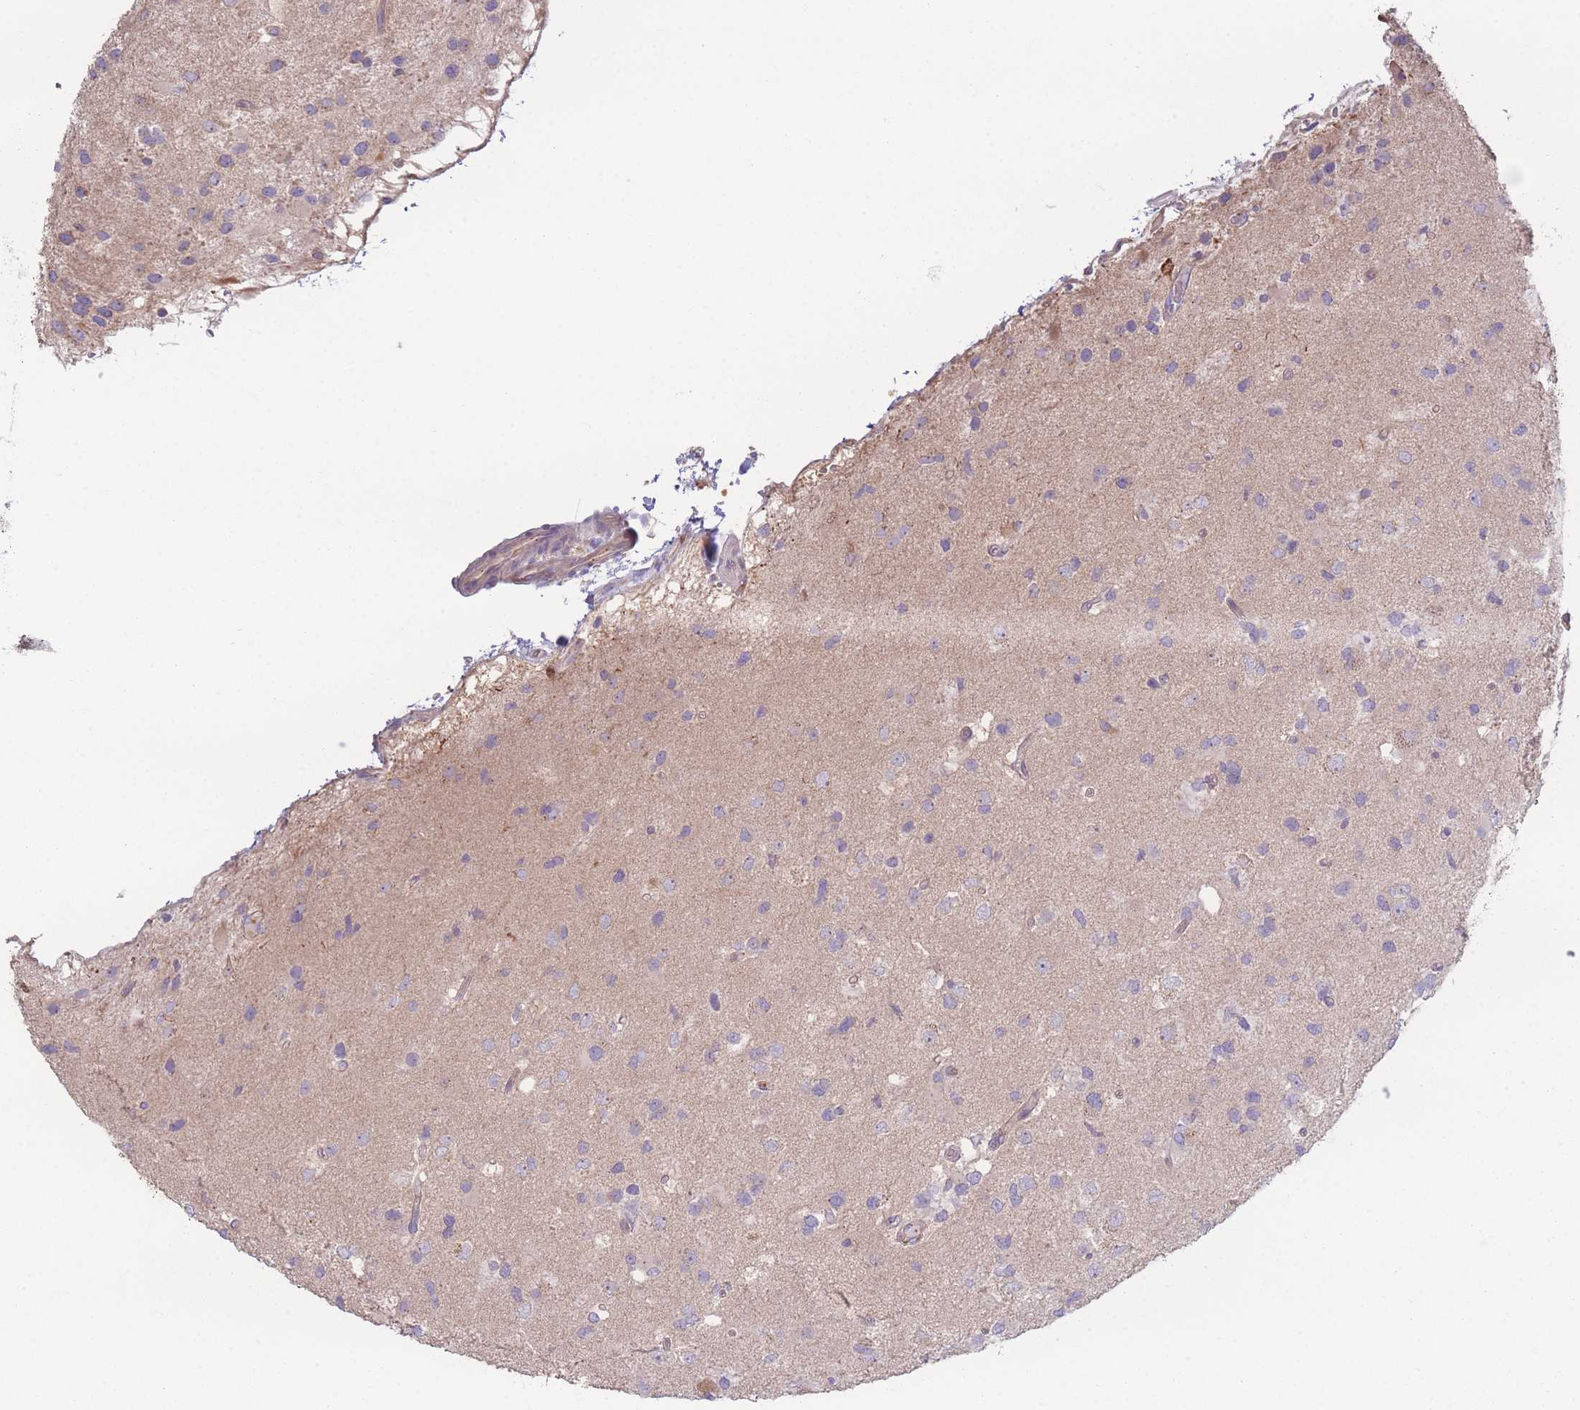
{"staining": {"intensity": "negative", "quantity": "none", "location": "none"}, "tissue": "glioma", "cell_type": "Tumor cells", "image_type": "cancer", "snomed": [{"axis": "morphology", "description": "Glioma, malignant, High grade"}, {"axis": "topography", "description": "Brain"}], "caption": "A photomicrograph of human glioma is negative for staining in tumor cells.", "gene": "STEAP3", "patient": {"sex": "male", "age": 53}}